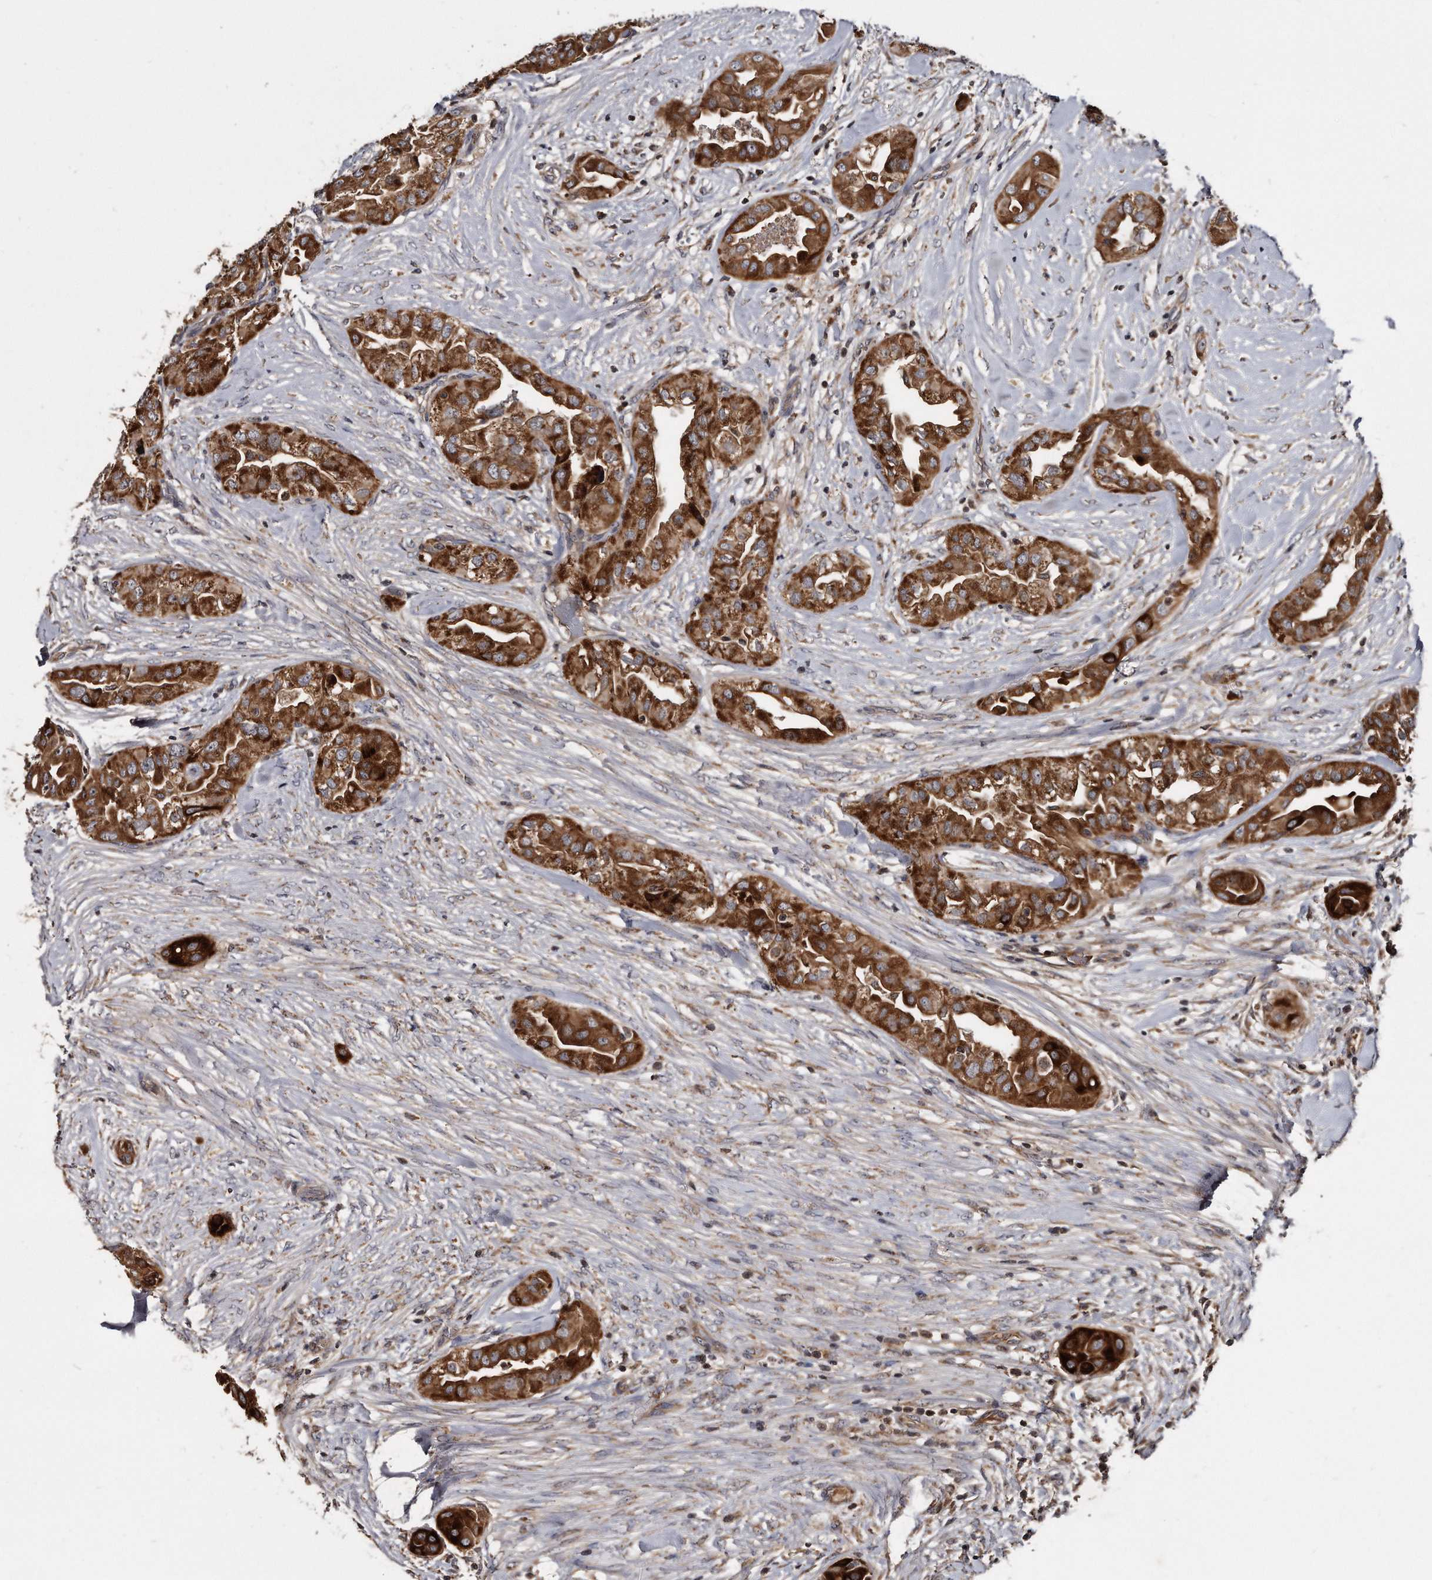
{"staining": {"intensity": "strong", "quantity": ">75%", "location": "cytoplasmic/membranous"}, "tissue": "thyroid cancer", "cell_type": "Tumor cells", "image_type": "cancer", "snomed": [{"axis": "morphology", "description": "Papillary adenocarcinoma, NOS"}, {"axis": "topography", "description": "Thyroid gland"}], "caption": "Tumor cells display high levels of strong cytoplasmic/membranous positivity in about >75% of cells in thyroid cancer. Nuclei are stained in blue.", "gene": "FAM136A", "patient": {"sex": "female", "age": 59}}